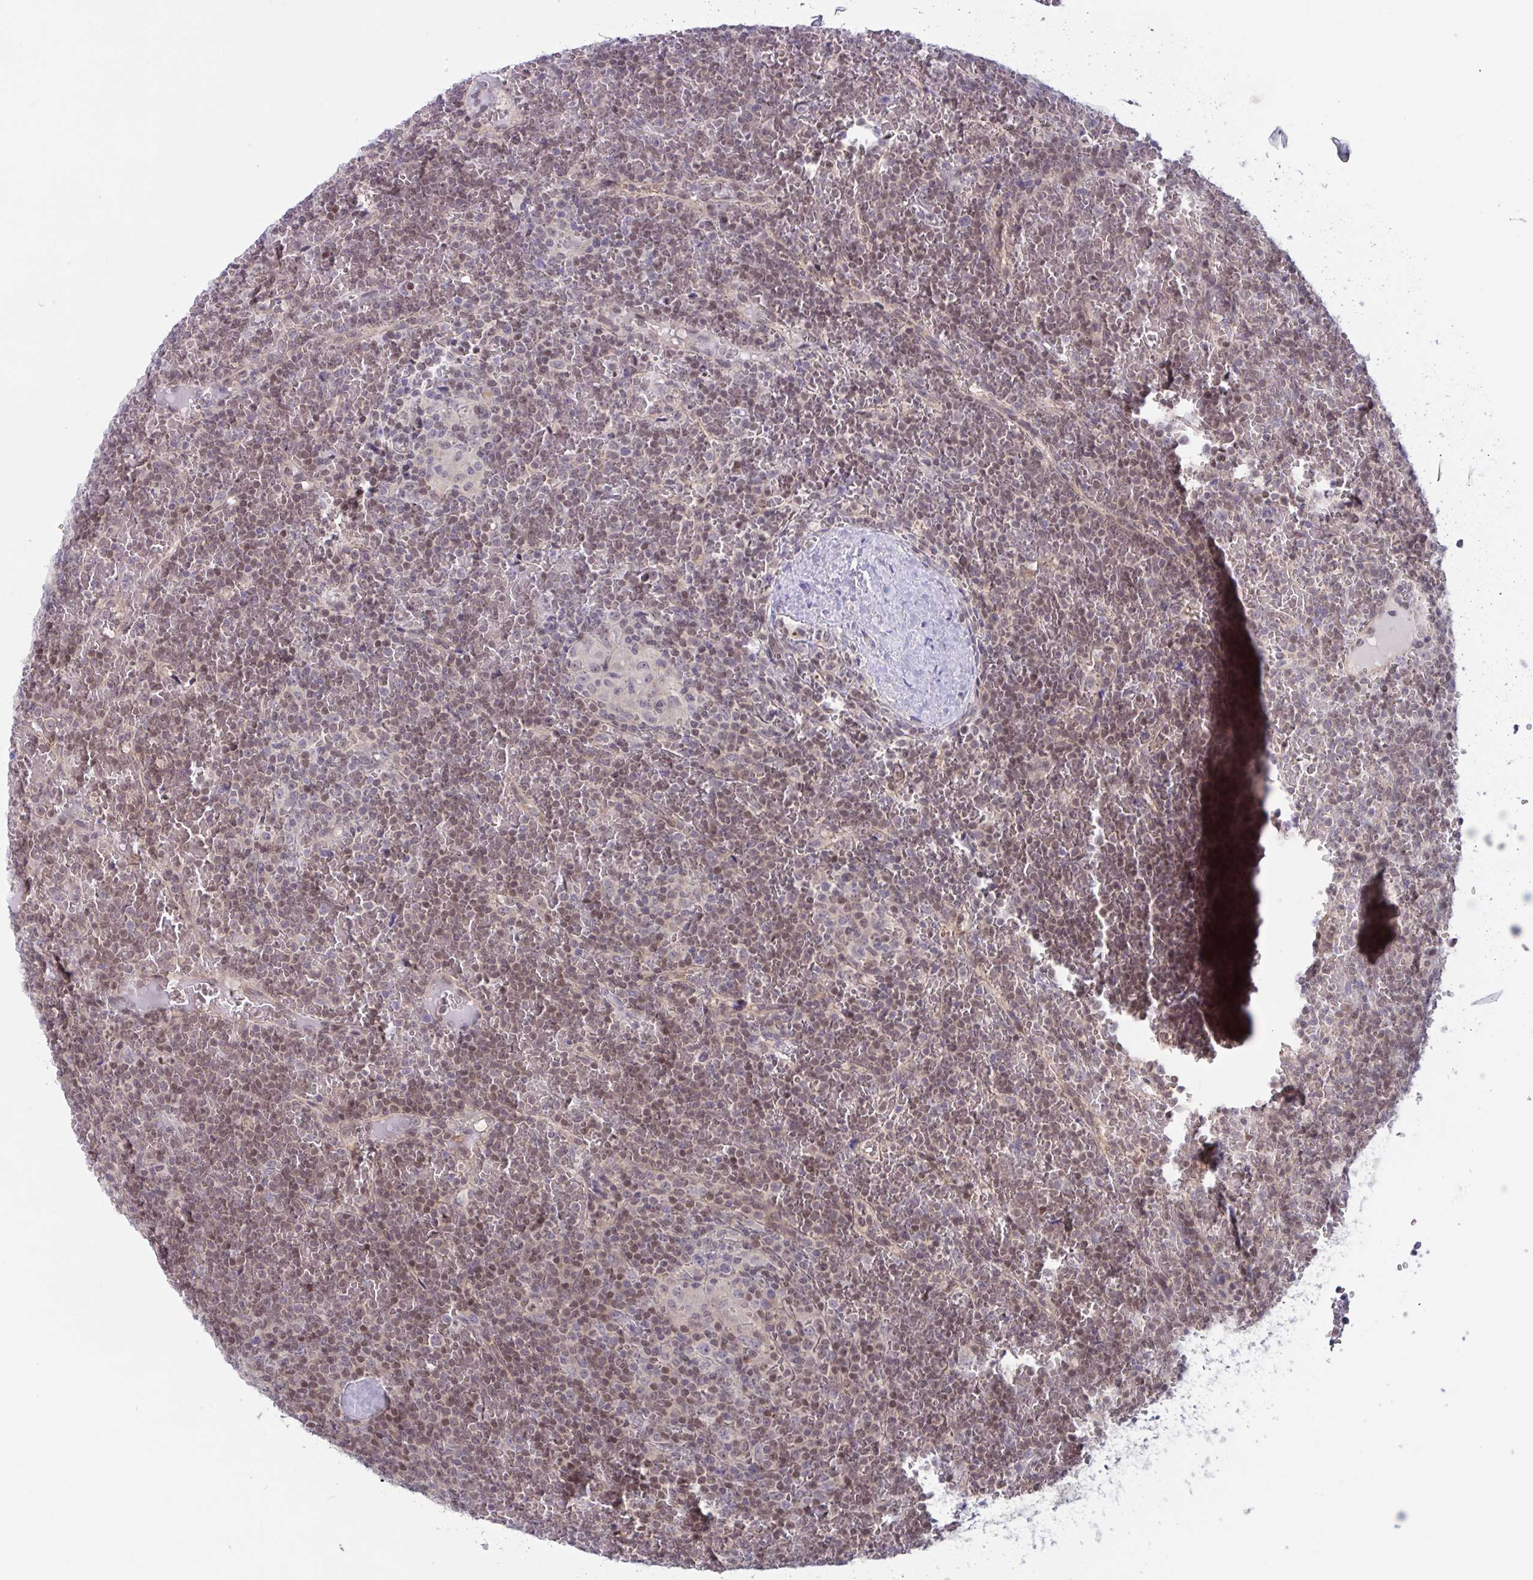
{"staining": {"intensity": "moderate", "quantity": ">75%", "location": "nuclear"}, "tissue": "lymphoma", "cell_type": "Tumor cells", "image_type": "cancer", "snomed": [{"axis": "morphology", "description": "Malignant lymphoma, non-Hodgkin's type, Low grade"}, {"axis": "topography", "description": "Spleen"}], "caption": "This image demonstrates immunohistochemistry (IHC) staining of lymphoma, with medium moderate nuclear expression in about >75% of tumor cells.", "gene": "TSN", "patient": {"sex": "female", "age": 19}}